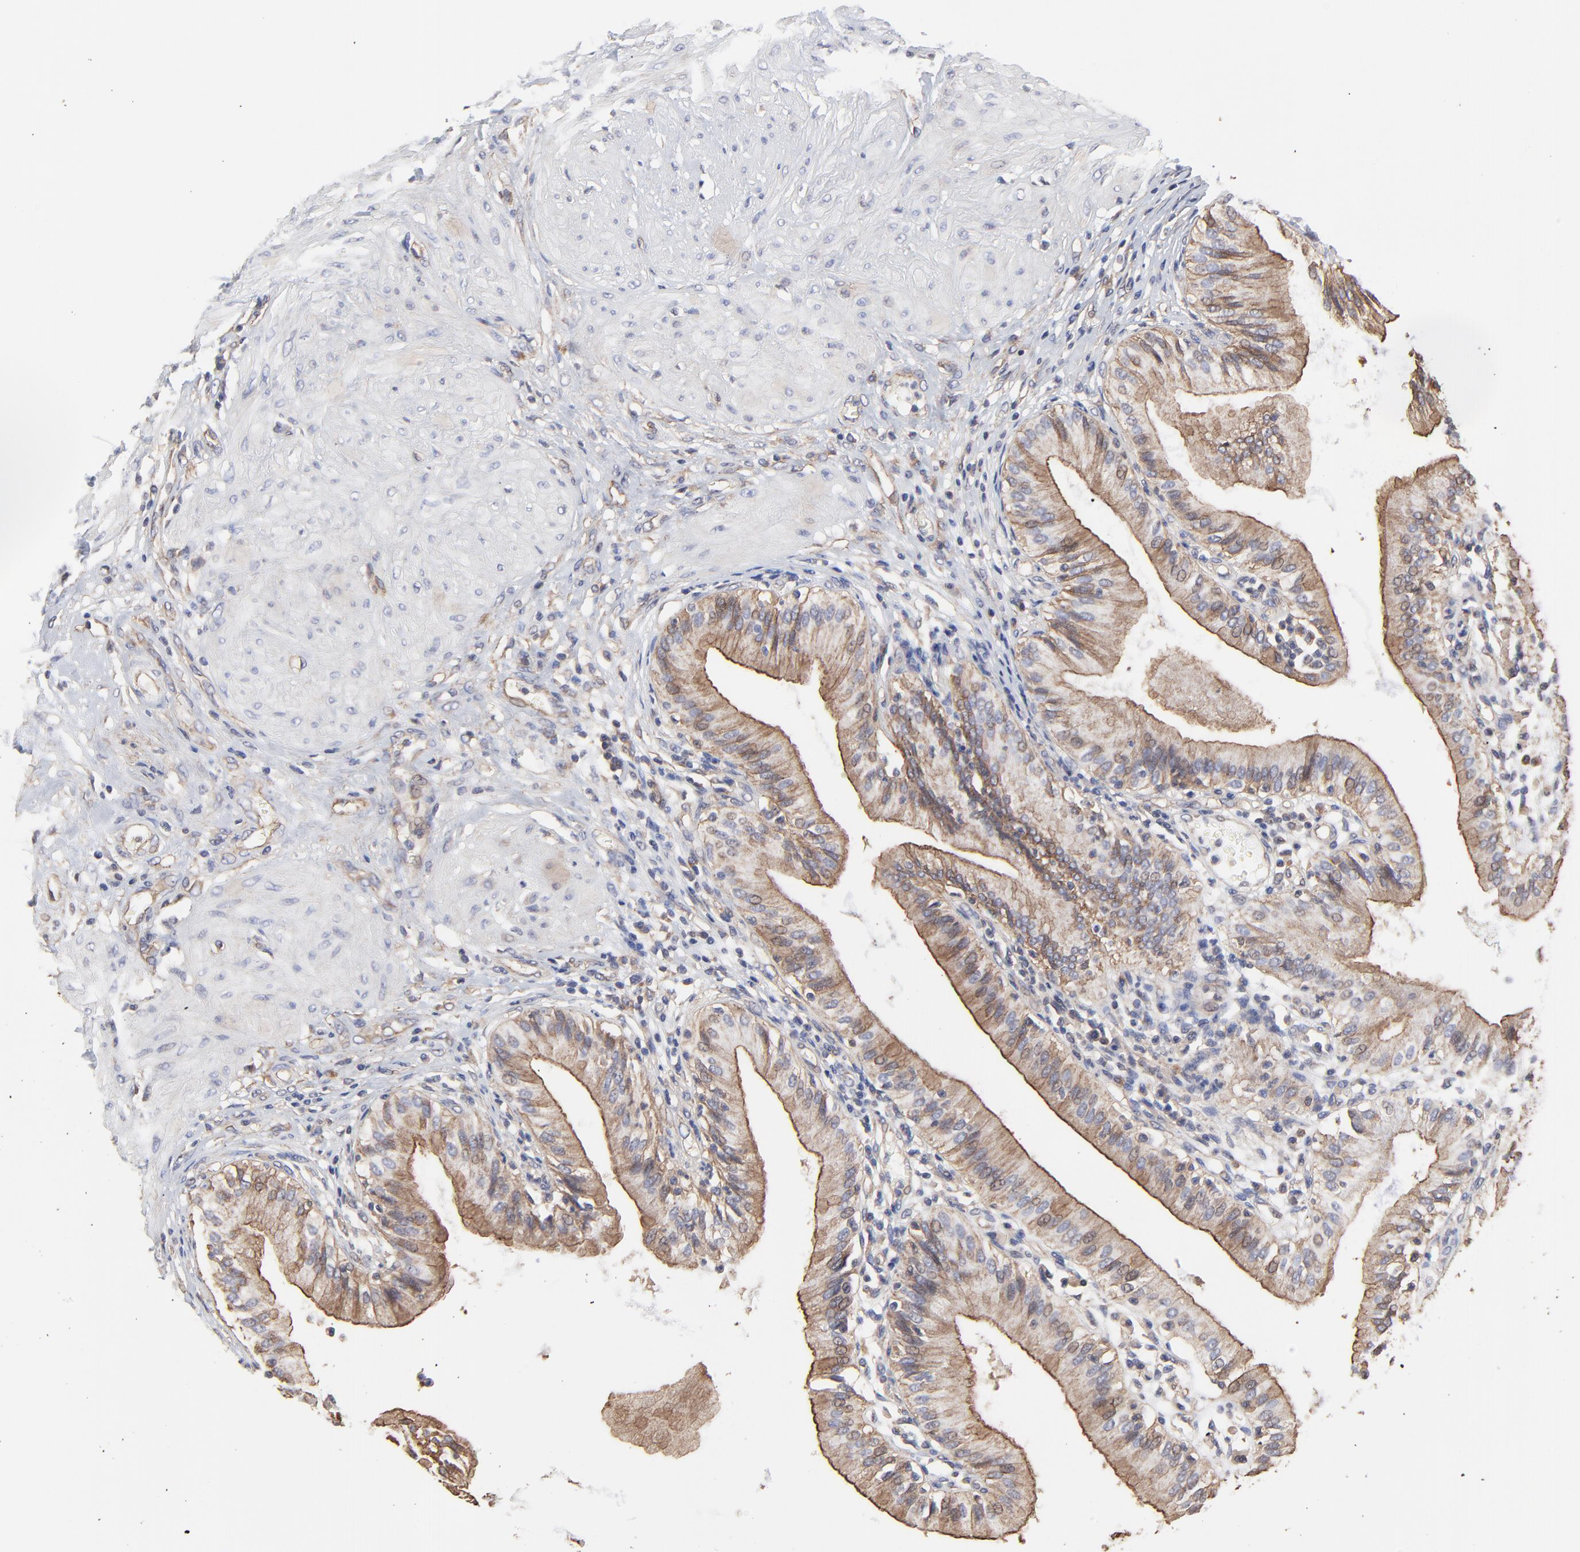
{"staining": {"intensity": "moderate", "quantity": ">75%", "location": "cytoplasmic/membranous"}, "tissue": "gallbladder", "cell_type": "Glandular cells", "image_type": "normal", "snomed": [{"axis": "morphology", "description": "Normal tissue, NOS"}, {"axis": "topography", "description": "Gallbladder"}], "caption": "A photomicrograph of human gallbladder stained for a protein exhibits moderate cytoplasmic/membranous brown staining in glandular cells.", "gene": "ARMT1", "patient": {"sex": "male", "age": 58}}